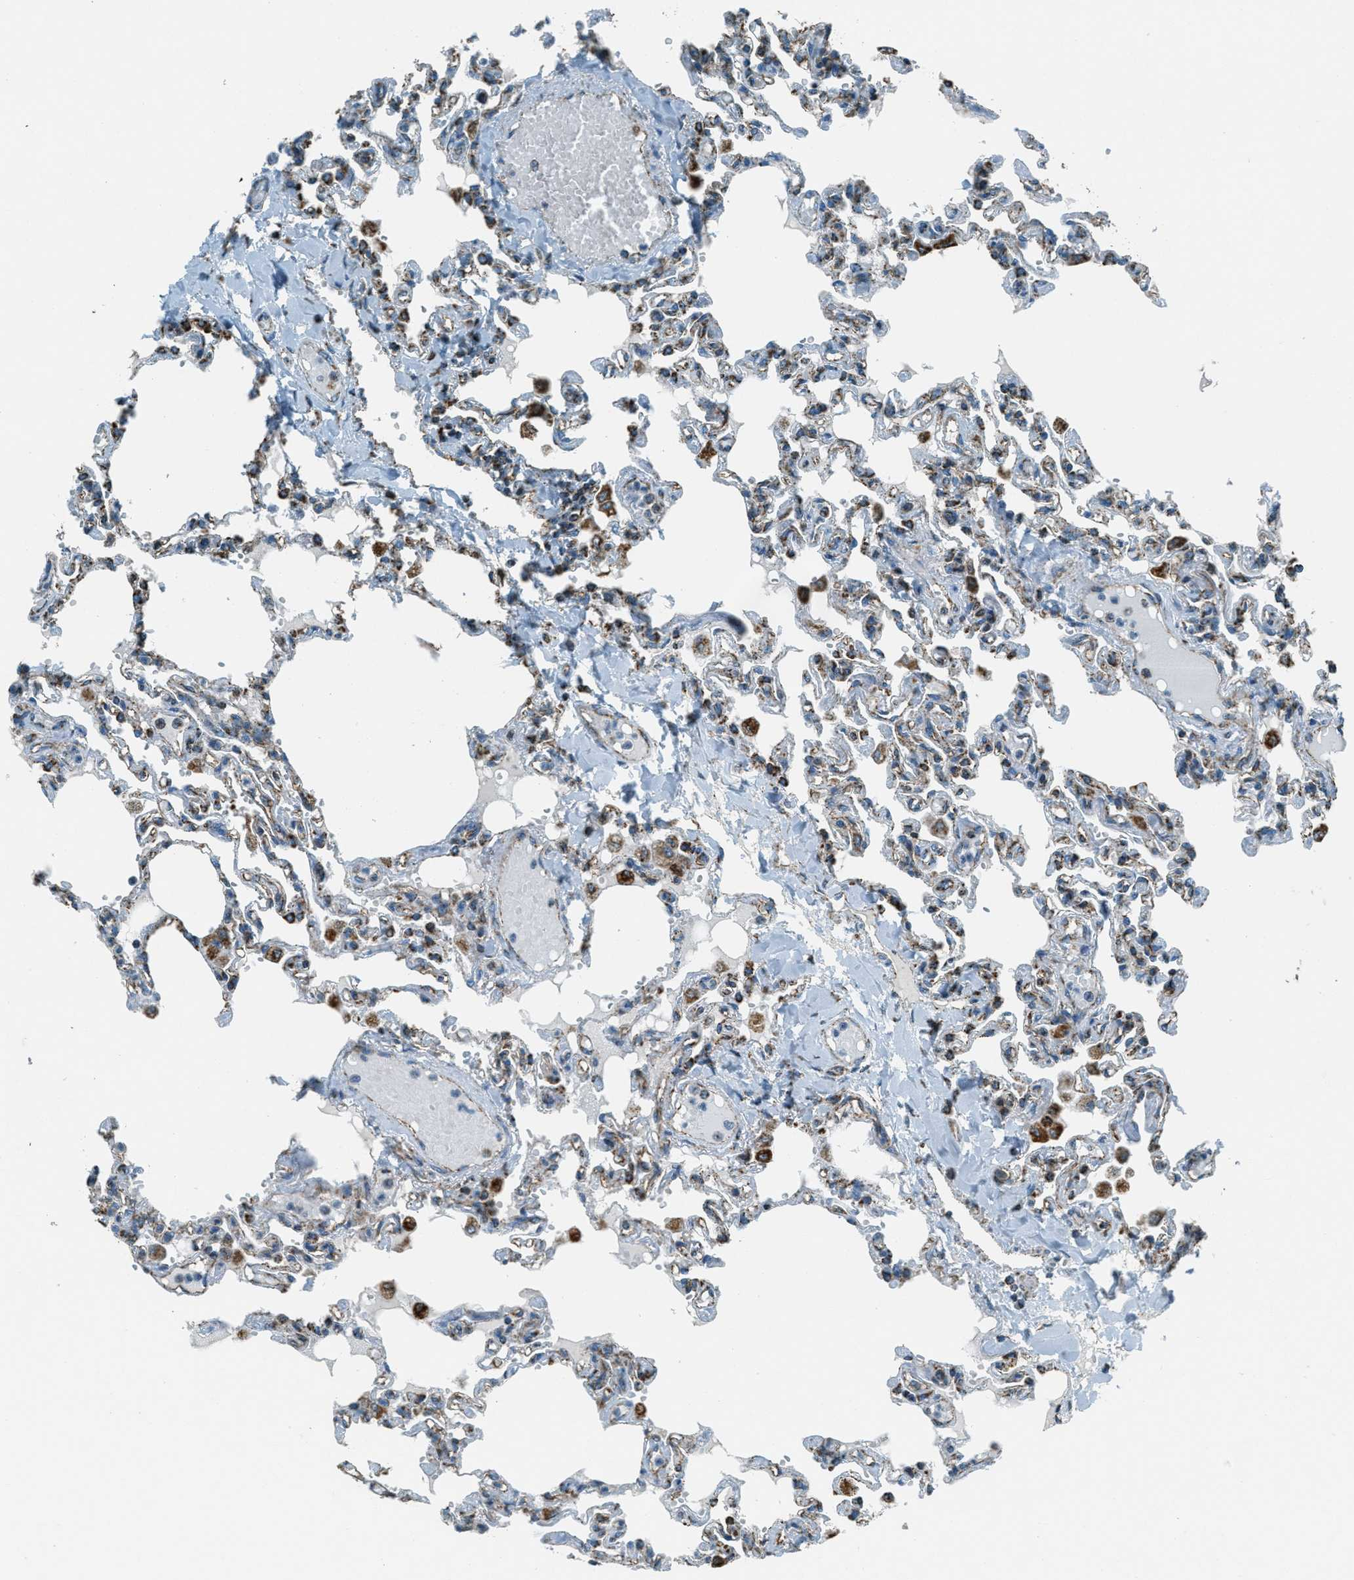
{"staining": {"intensity": "weak", "quantity": "<25%", "location": "cytoplasmic/membranous"}, "tissue": "lung", "cell_type": "Alveolar cells", "image_type": "normal", "snomed": [{"axis": "morphology", "description": "Normal tissue, NOS"}, {"axis": "topography", "description": "Lung"}], "caption": "A high-resolution micrograph shows immunohistochemistry staining of unremarkable lung, which displays no significant staining in alveolar cells.", "gene": "CHST15", "patient": {"sex": "male", "age": 21}}